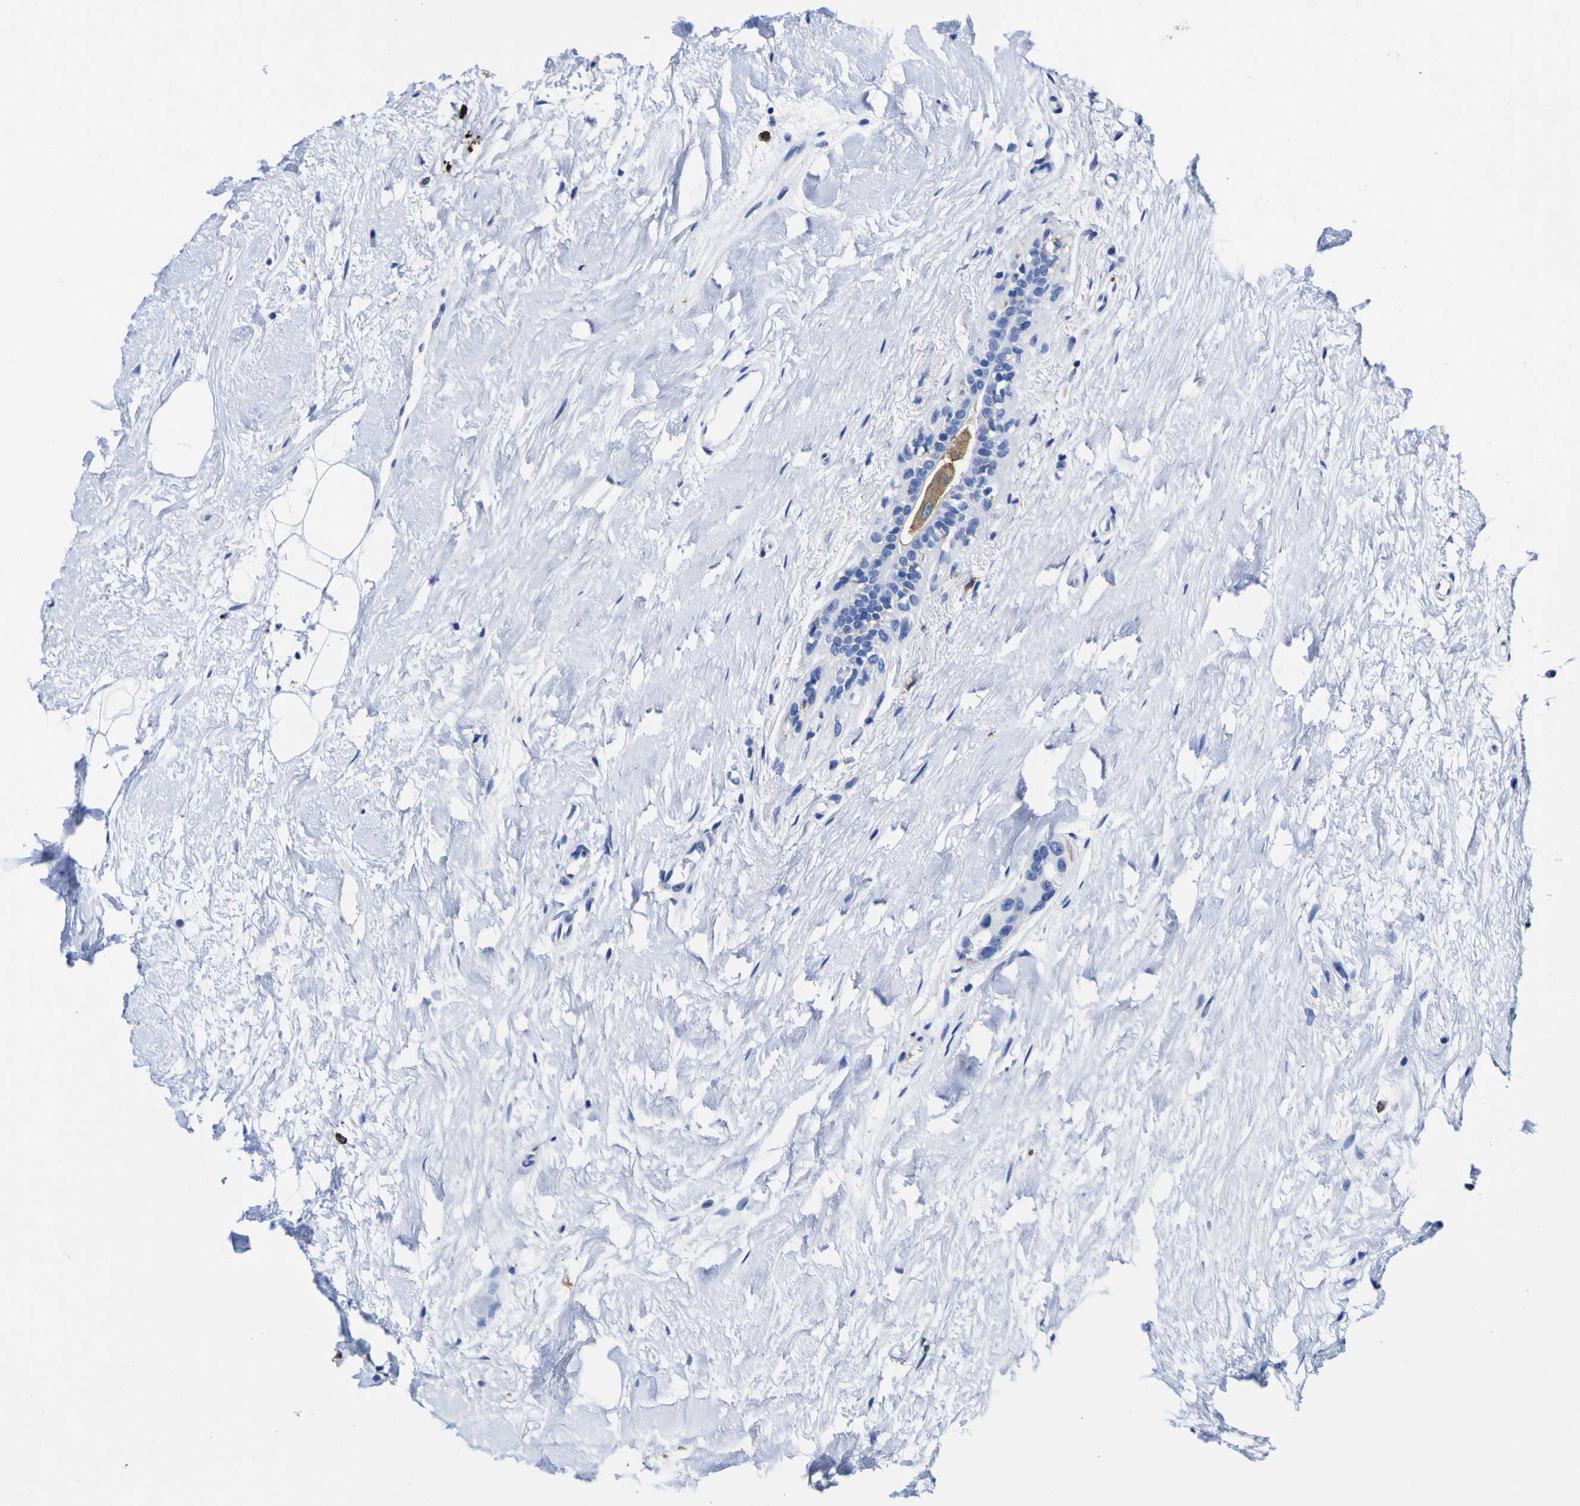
{"staining": {"intensity": "negative", "quantity": "none", "location": "none"}, "tissue": "breast cancer", "cell_type": "Tumor cells", "image_type": "cancer", "snomed": [{"axis": "morphology", "description": "Normal tissue, NOS"}, {"axis": "morphology", "description": "Duct carcinoma"}, {"axis": "topography", "description": "Breast"}], "caption": "Immunohistochemistry (IHC) photomicrograph of neoplastic tissue: intraductal carcinoma (breast) stained with DAB (3,3'-diaminobenzidine) reveals no significant protein positivity in tumor cells.", "gene": "HLA-DQA1", "patient": {"sex": "female", "age": 39}}